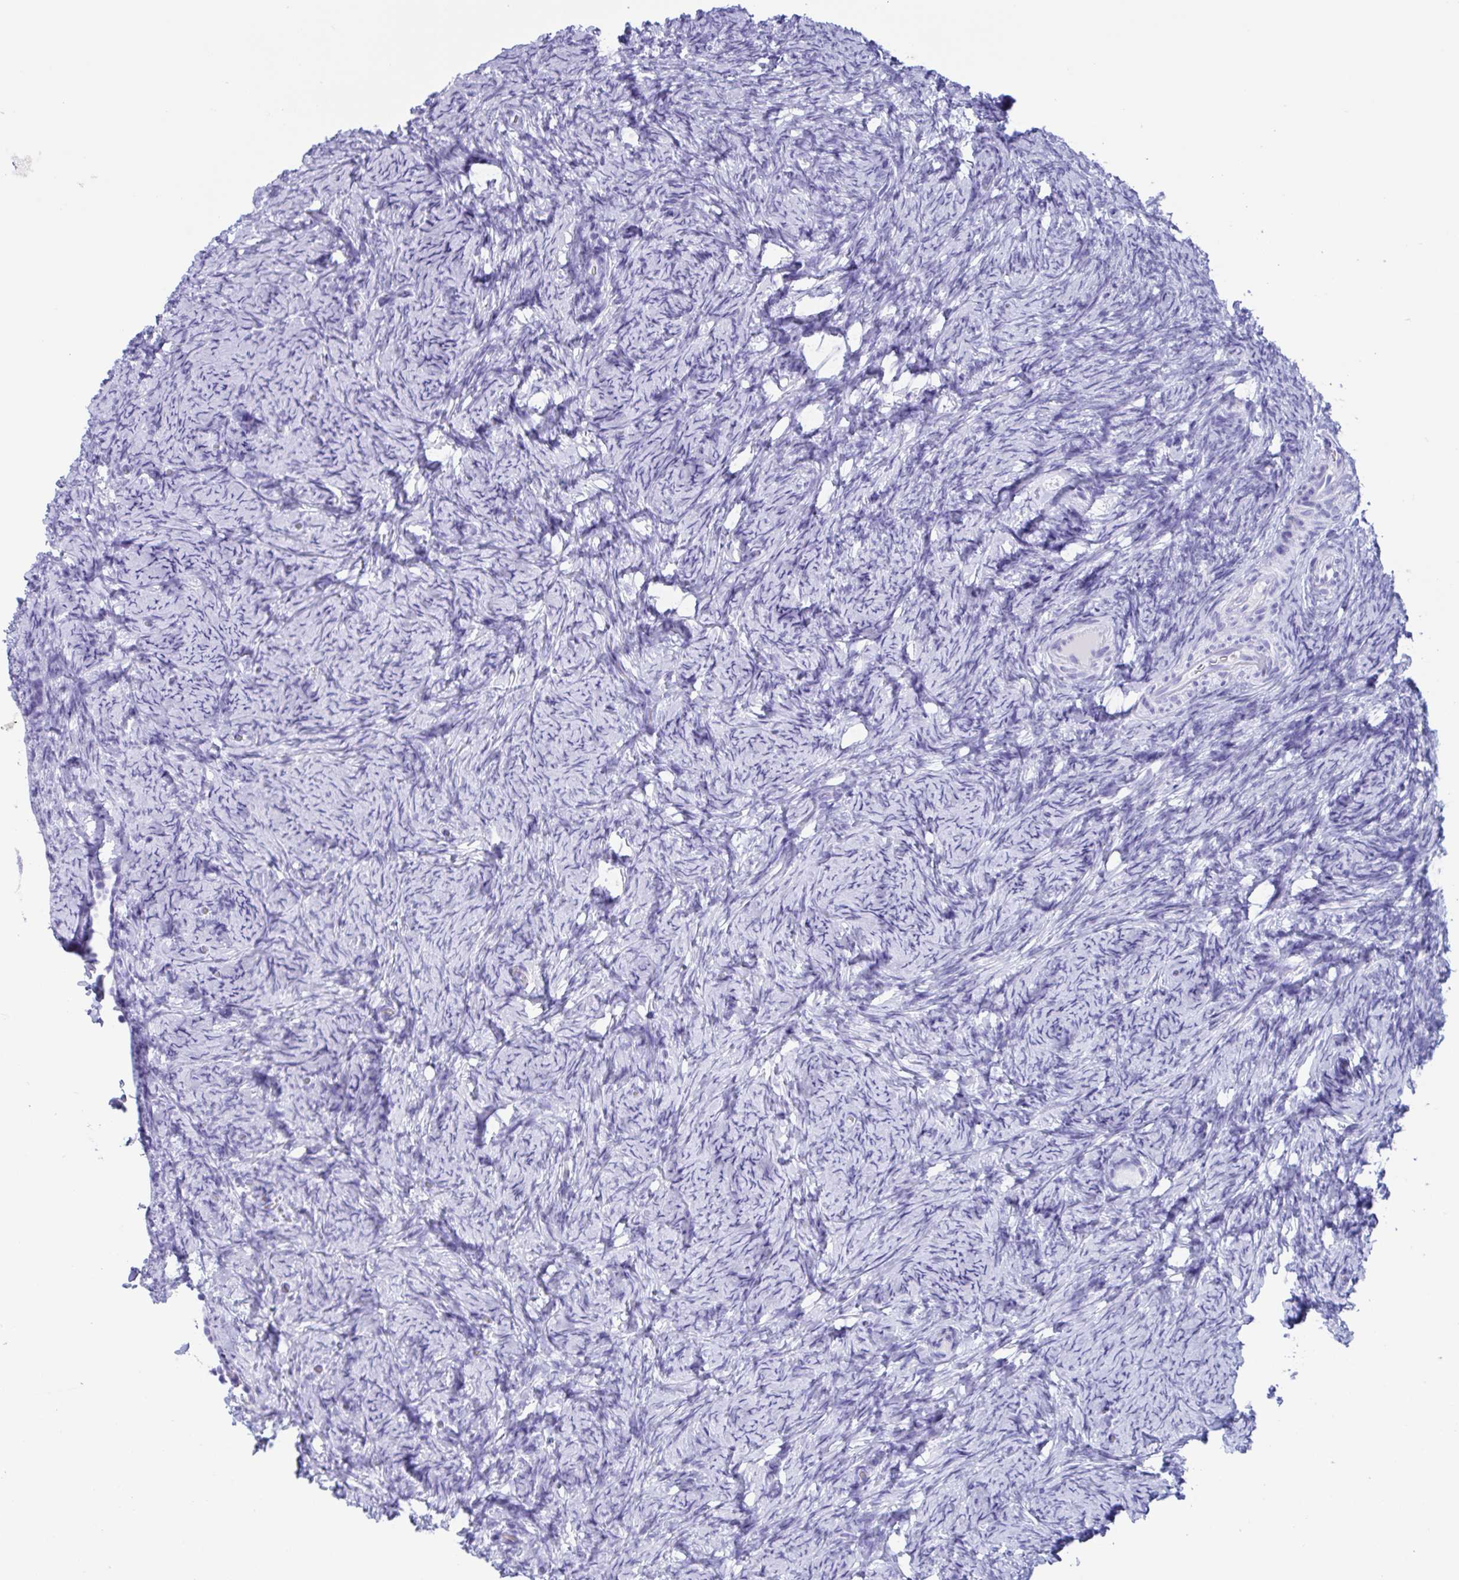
{"staining": {"intensity": "negative", "quantity": "none", "location": "none"}, "tissue": "ovary", "cell_type": "Follicle cells", "image_type": "normal", "snomed": [{"axis": "morphology", "description": "Normal tissue, NOS"}, {"axis": "topography", "description": "Ovary"}], "caption": "High power microscopy micrograph of an IHC photomicrograph of normal ovary, revealing no significant expression in follicle cells.", "gene": "ZNF850", "patient": {"sex": "female", "age": 34}}